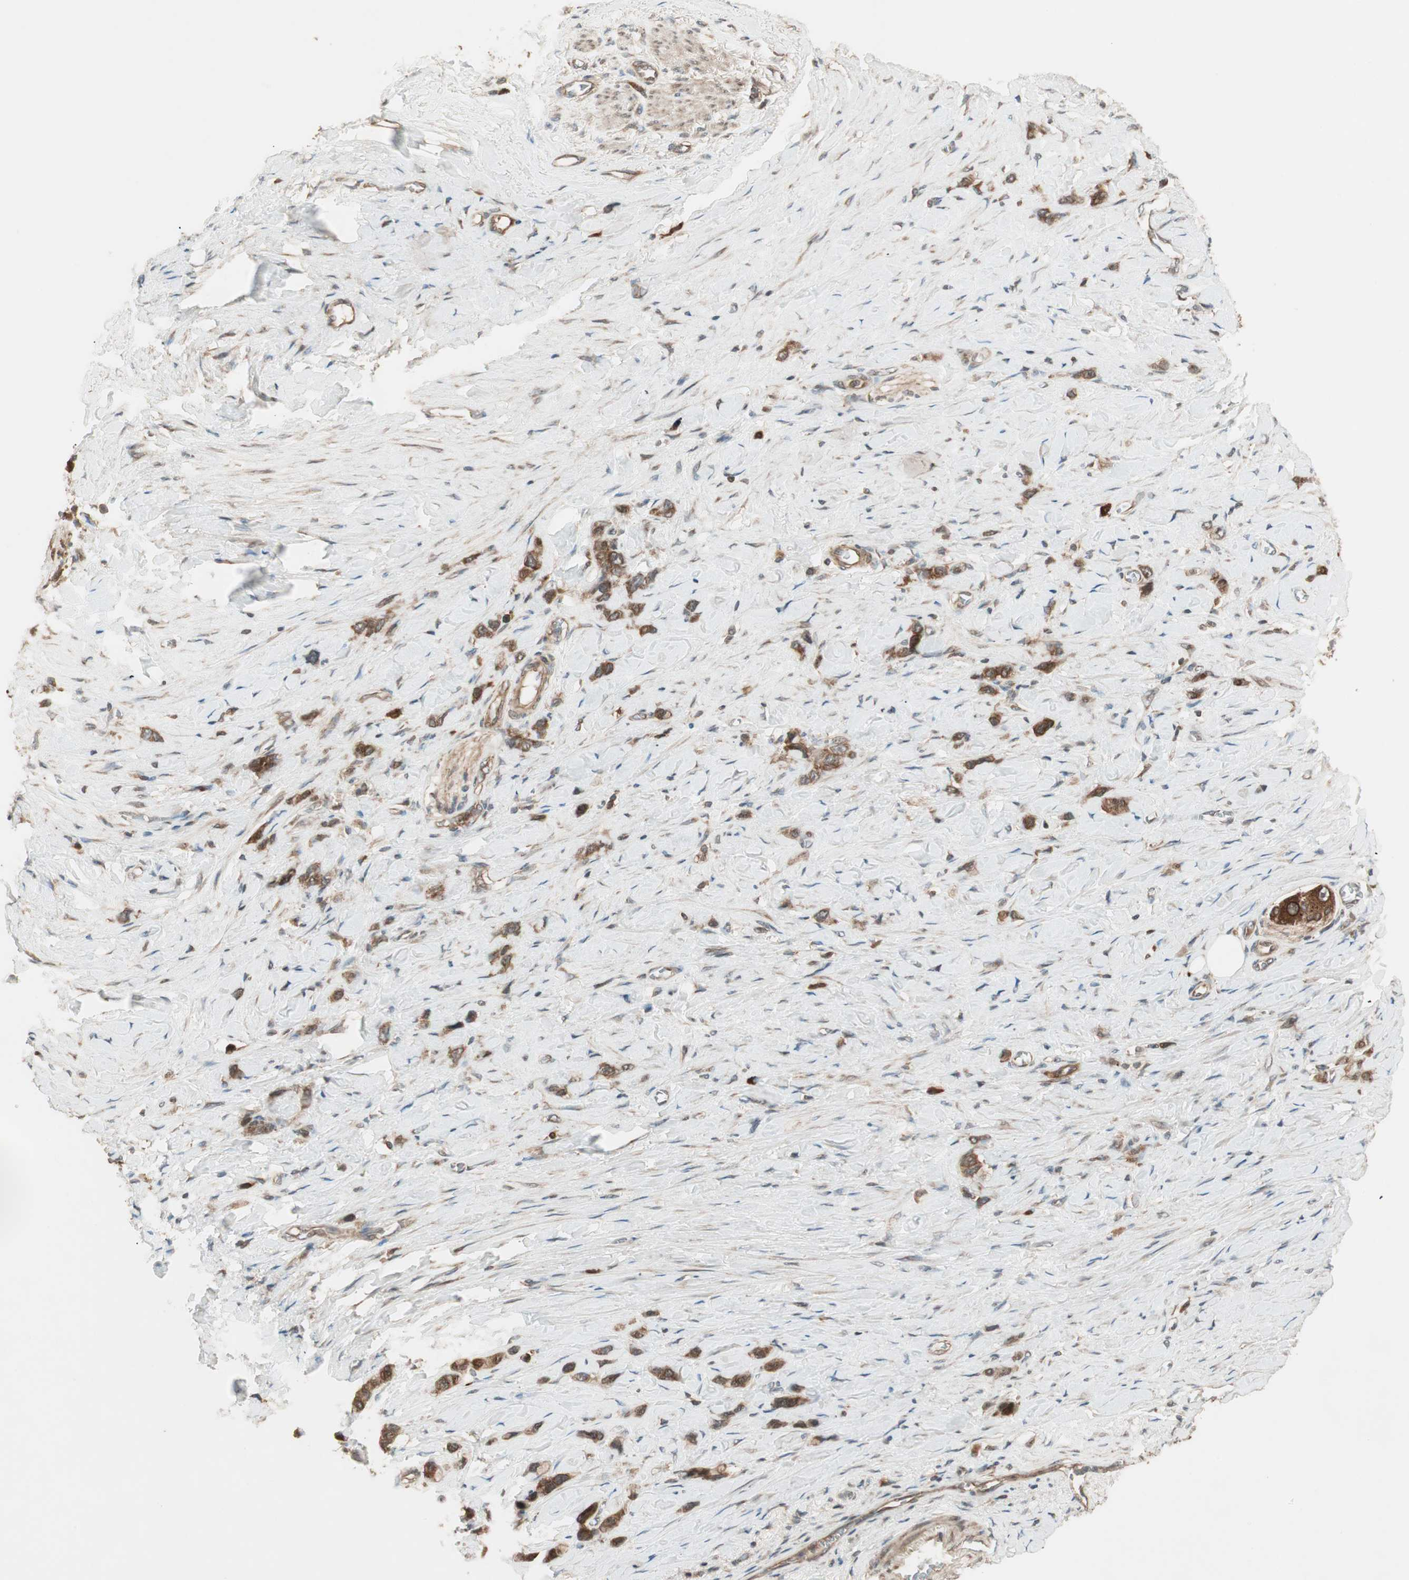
{"staining": {"intensity": "strong", "quantity": ">75%", "location": "cytoplasmic/membranous"}, "tissue": "stomach cancer", "cell_type": "Tumor cells", "image_type": "cancer", "snomed": [{"axis": "morphology", "description": "Normal tissue, NOS"}, {"axis": "morphology", "description": "Adenocarcinoma, NOS"}, {"axis": "morphology", "description": "Adenocarcinoma, High grade"}, {"axis": "topography", "description": "Stomach, upper"}, {"axis": "topography", "description": "Stomach"}], "caption": "IHC of stomach cancer (adenocarcinoma) reveals high levels of strong cytoplasmic/membranous expression in approximately >75% of tumor cells. (DAB IHC with brightfield microscopy, high magnification).", "gene": "CNOT4", "patient": {"sex": "female", "age": 65}}